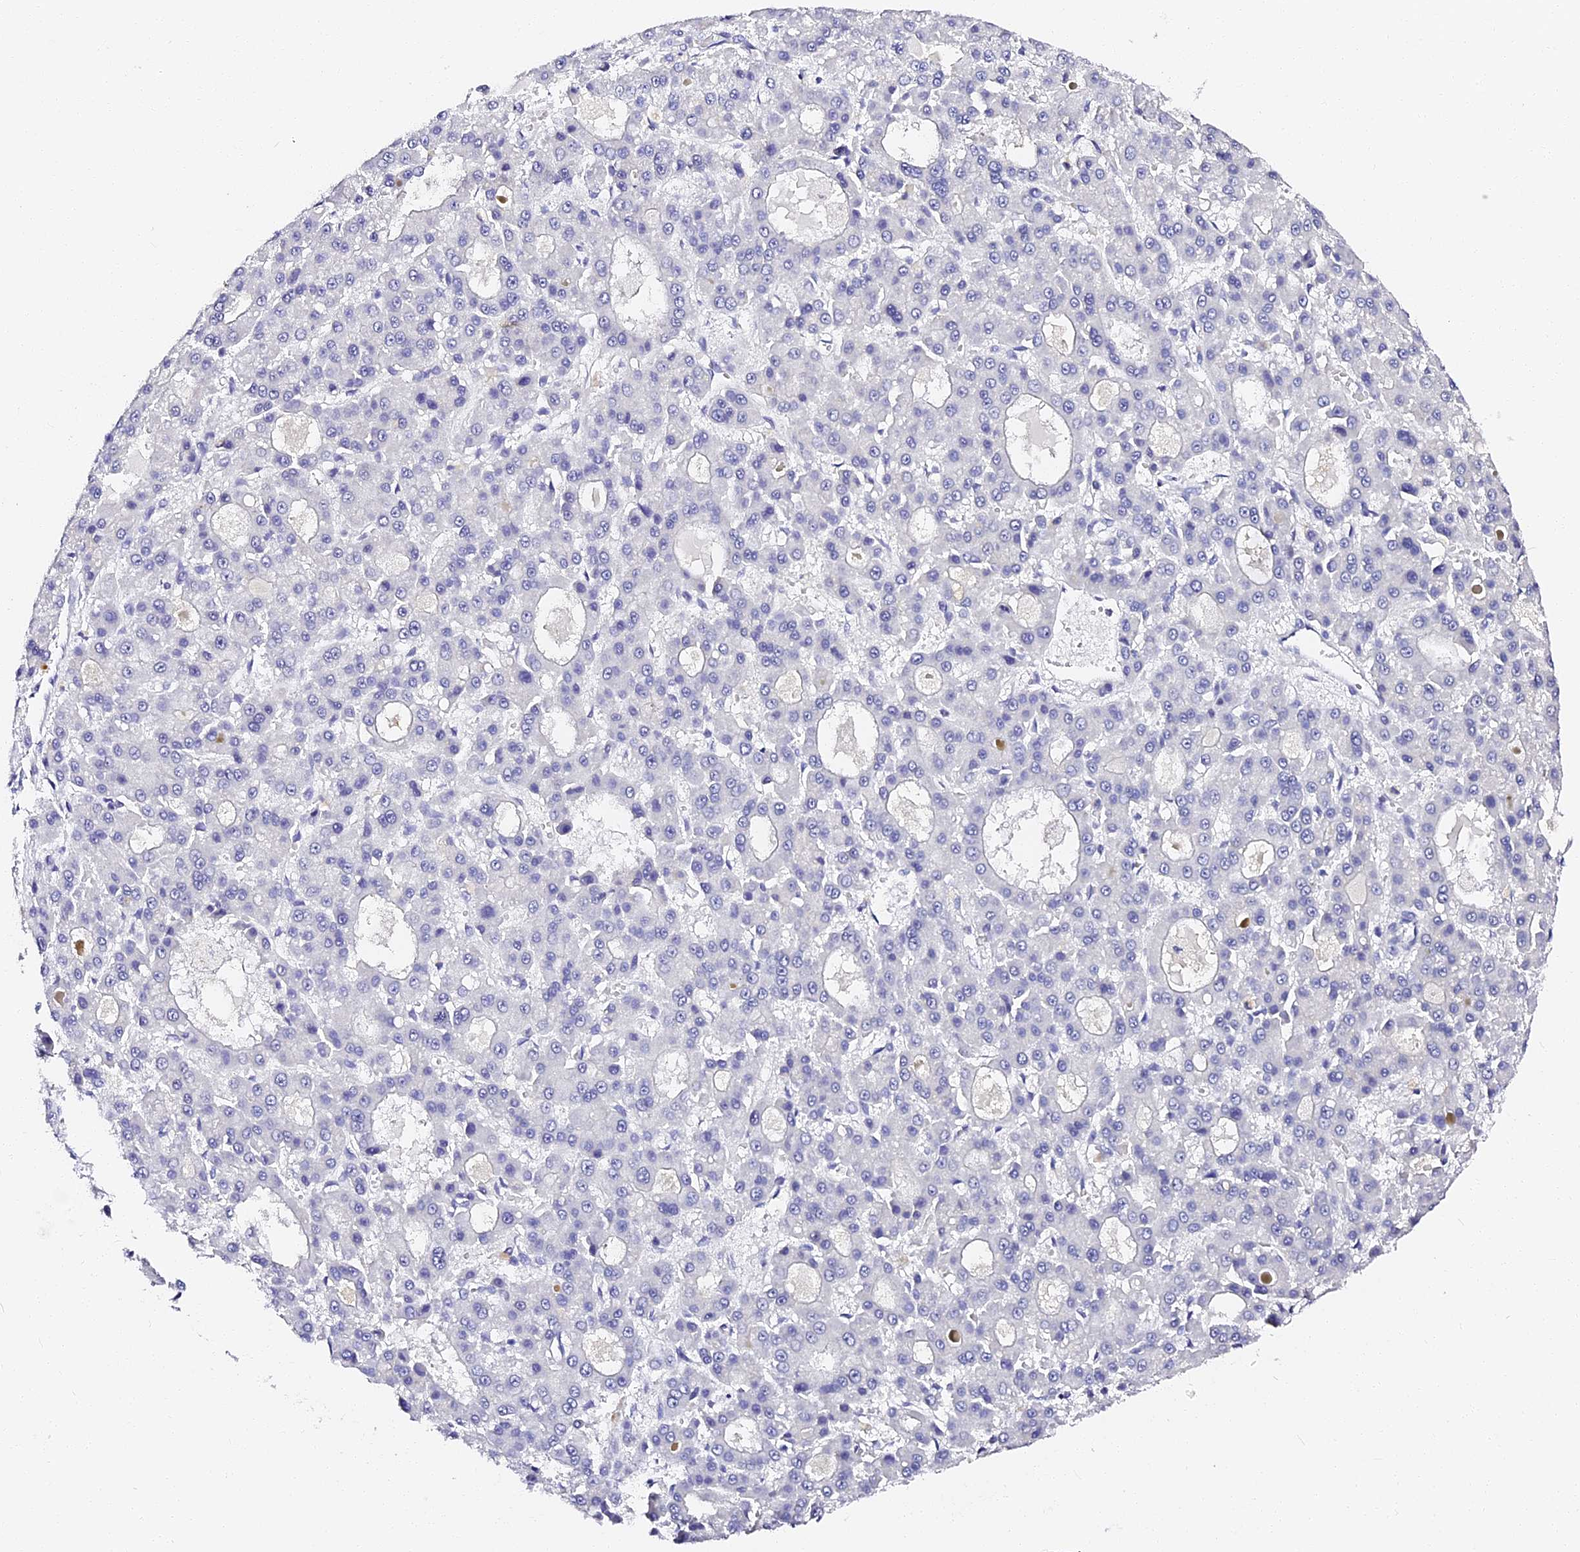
{"staining": {"intensity": "negative", "quantity": "none", "location": "none"}, "tissue": "liver cancer", "cell_type": "Tumor cells", "image_type": "cancer", "snomed": [{"axis": "morphology", "description": "Carcinoma, Hepatocellular, NOS"}, {"axis": "topography", "description": "Liver"}], "caption": "Hepatocellular carcinoma (liver) was stained to show a protein in brown. There is no significant positivity in tumor cells. The staining was performed using DAB (3,3'-diaminobenzidine) to visualize the protein expression in brown, while the nuclei were stained in blue with hematoxylin (Magnification: 20x).", "gene": "VPS33B", "patient": {"sex": "male", "age": 70}}